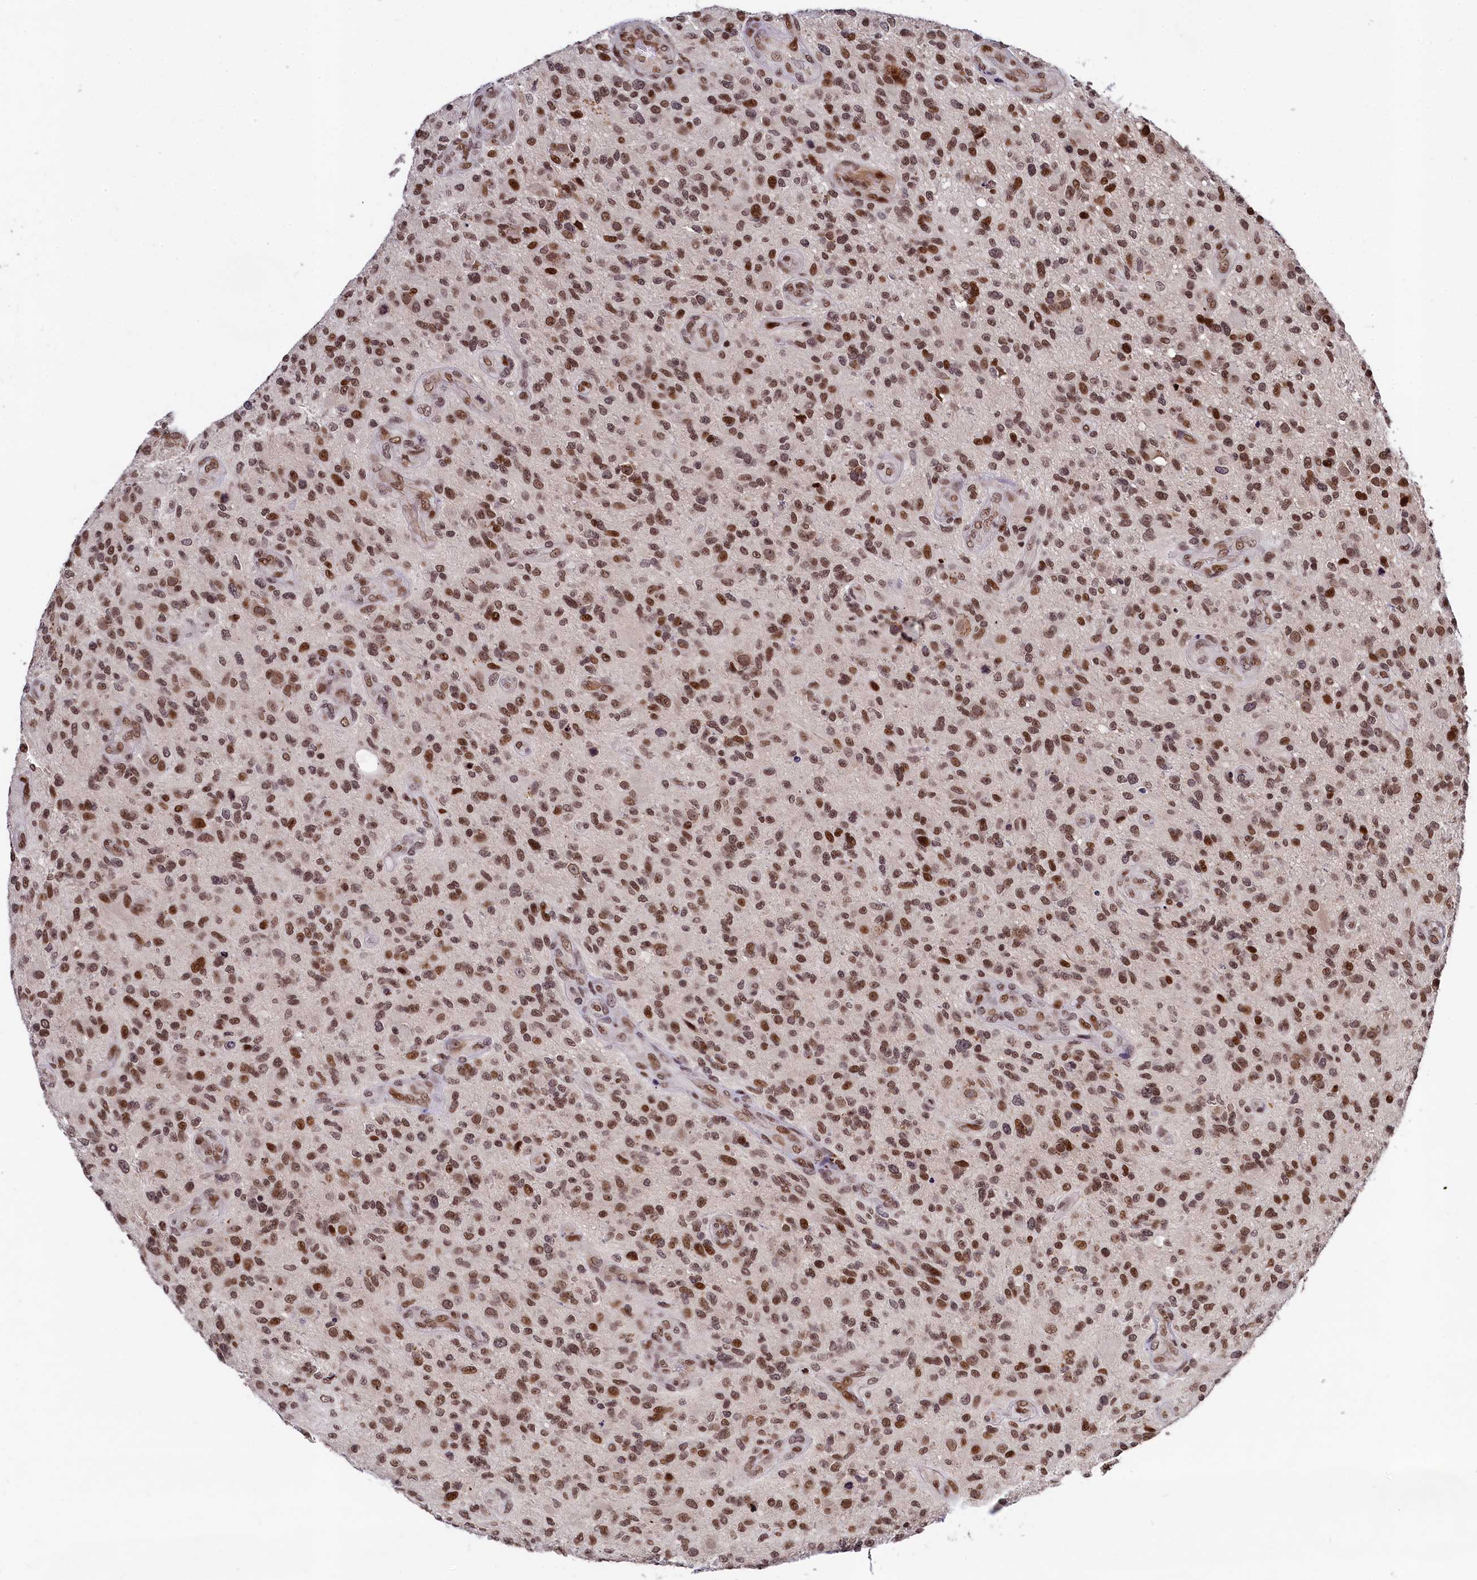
{"staining": {"intensity": "moderate", "quantity": ">75%", "location": "nuclear"}, "tissue": "glioma", "cell_type": "Tumor cells", "image_type": "cancer", "snomed": [{"axis": "morphology", "description": "Glioma, malignant, High grade"}, {"axis": "topography", "description": "Brain"}], "caption": "This micrograph displays glioma stained with IHC to label a protein in brown. The nuclear of tumor cells show moderate positivity for the protein. Nuclei are counter-stained blue.", "gene": "FAM217B", "patient": {"sex": "male", "age": 47}}